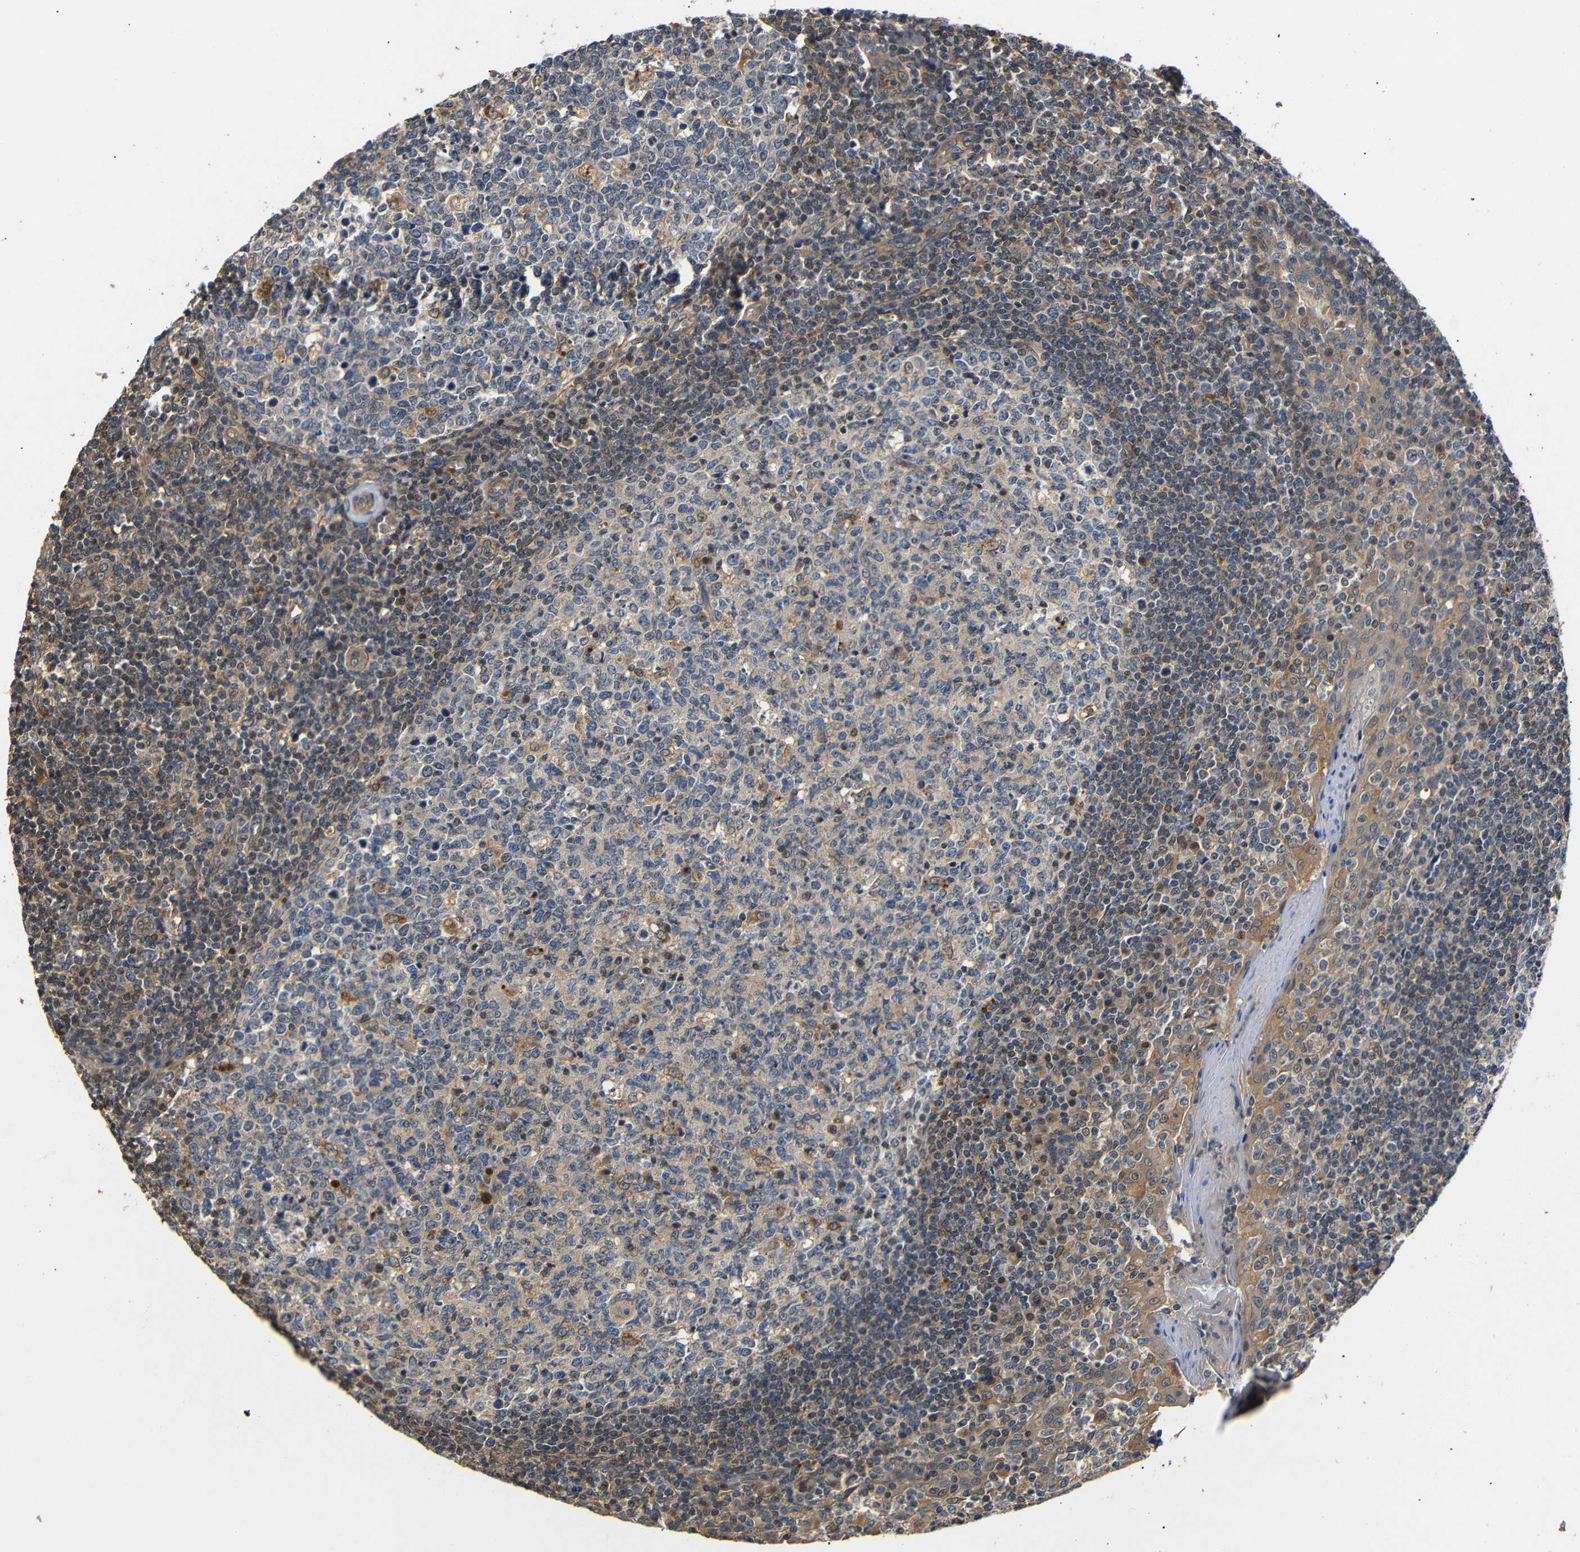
{"staining": {"intensity": "weak", "quantity": ">75%", "location": "cytoplasmic/membranous"}, "tissue": "tonsil", "cell_type": "Germinal center cells", "image_type": "normal", "snomed": [{"axis": "morphology", "description": "Normal tissue, NOS"}, {"axis": "topography", "description": "Tonsil"}], "caption": "The immunohistochemical stain highlights weak cytoplasmic/membranous expression in germinal center cells of benign tonsil. (Stains: DAB (3,3'-diaminobenzidine) in brown, nuclei in blue, Microscopy: brightfield microscopy at high magnification).", "gene": "DDR1", "patient": {"sex": "female", "age": 19}}